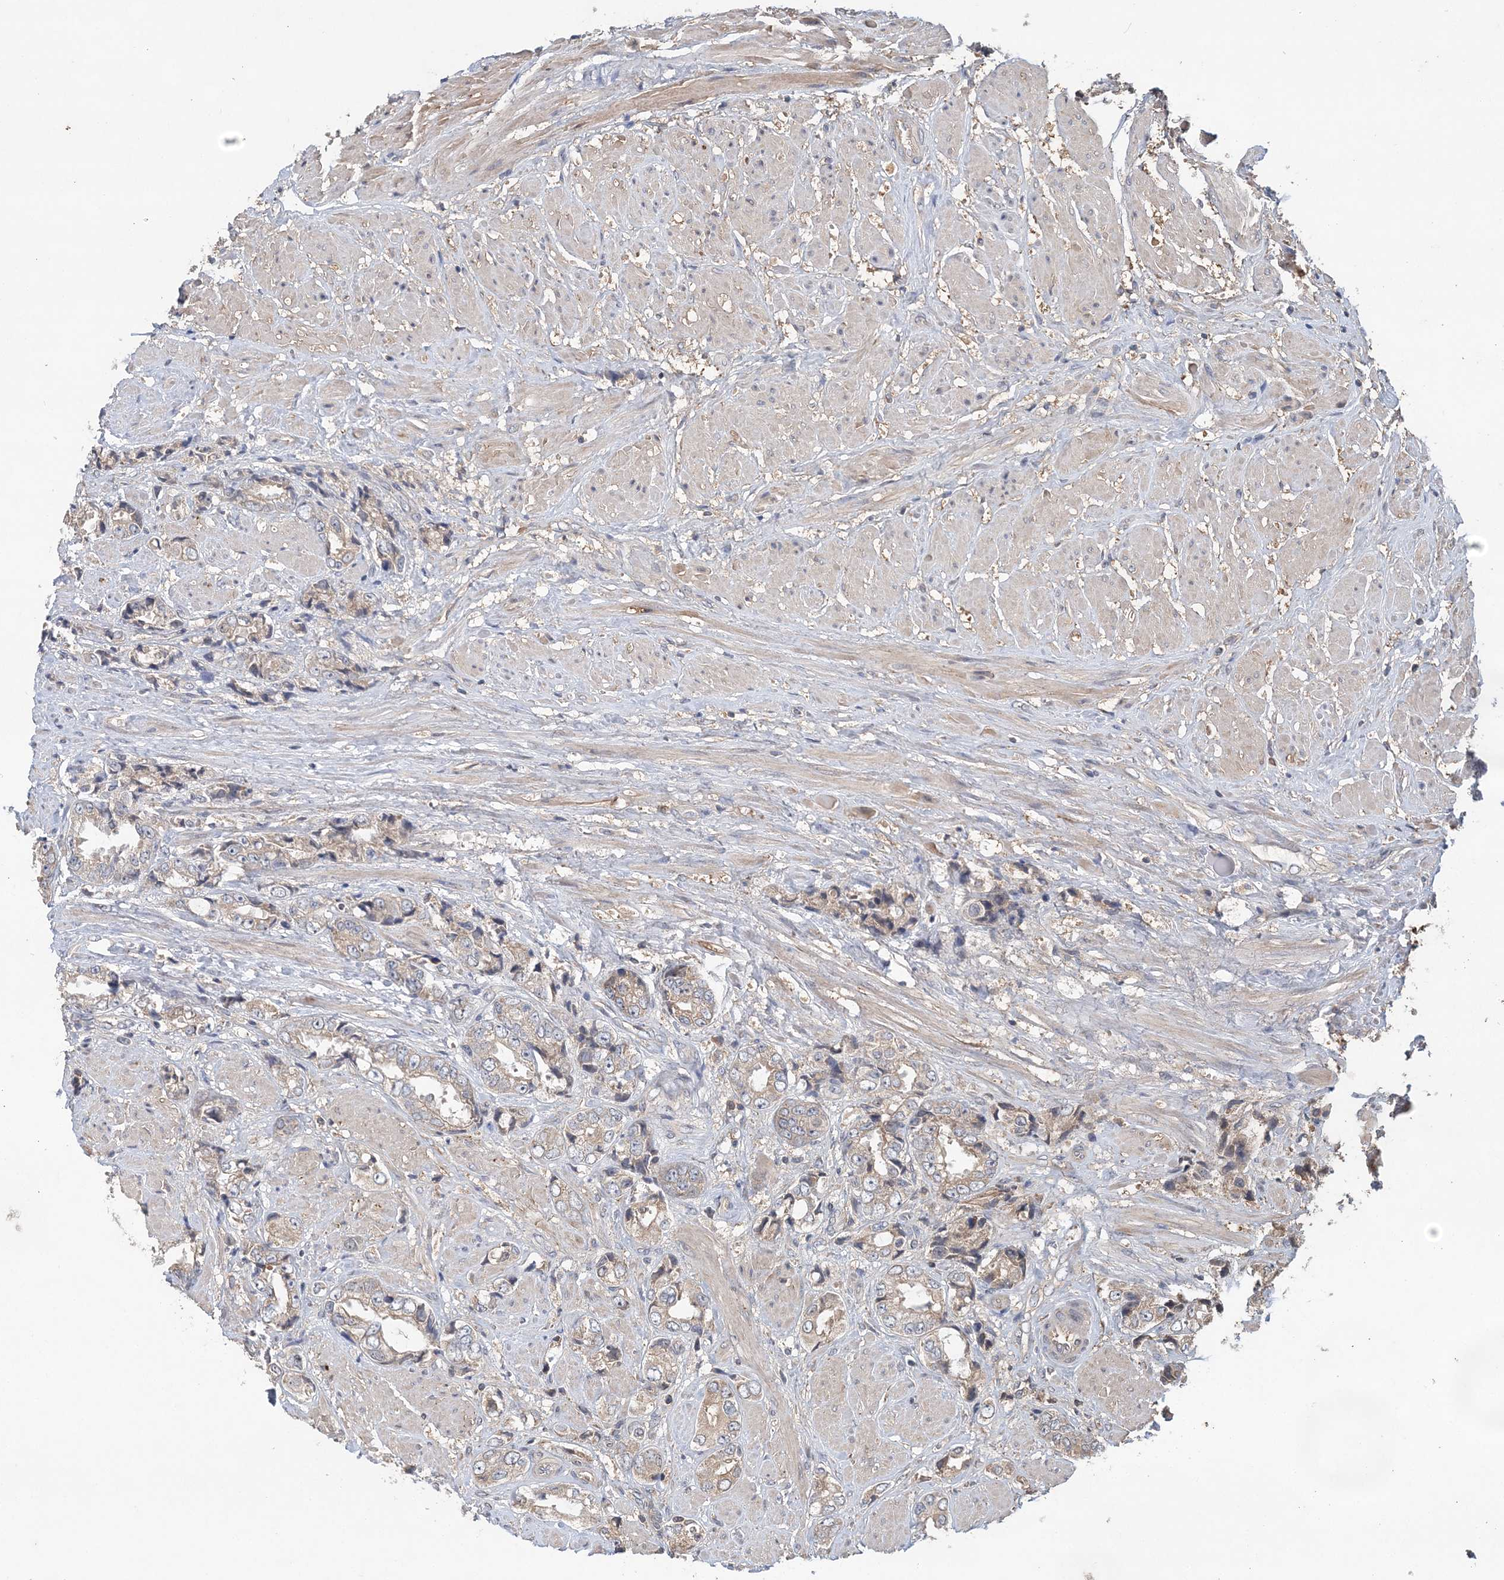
{"staining": {"intensity": "negative", "quantity": "none", "location": "none"}, "tissue": "prostate cancer", "cell_type": "Tumor cells", "image_type": "cancer", "snomed": [{"axis": "morphology", "description": "Adenocarcinoma, High grade"}, {"axis": "topography", "description": "Prostate"}], "caption": "This is an IHC micrograph of prostate cancer (high-grade adenocarcinoma). There is no staining in tumor cells.", "gene": "SYCP3", "patient": {"sex": "male", "age": 61}}